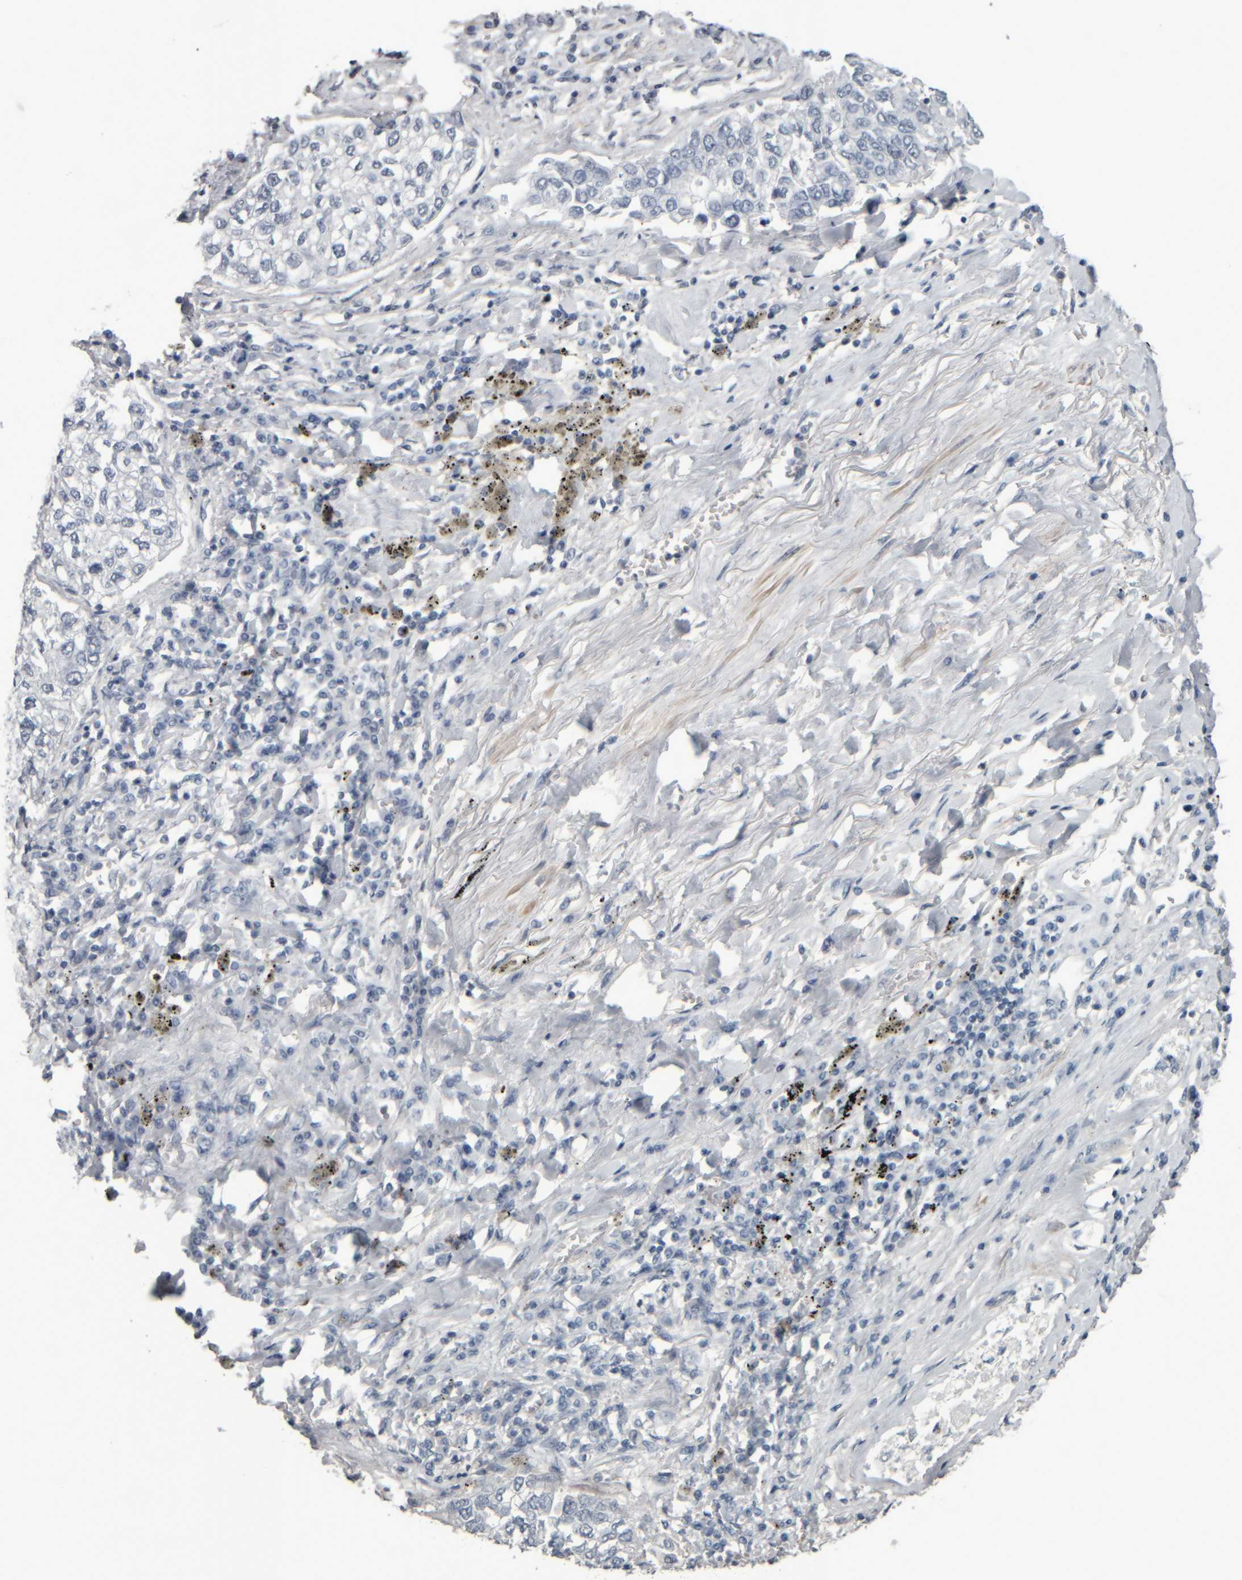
{"staining": {"intensity": "negative", "quantity": "none", "location": "none"}, "tissue": "lung cancer", "cell_type": "Tumor cells", "image_type": "cancer", "snomed": [{"axis": "morphology", "description": "Inflammation, NOS"}, {"axis": "morphology", "description": "Adenocarcinoma, NOS"}, {"axis": "topography", "description": "Lung"}], "caption": "Tumor cells show no significant expression in lung adenocarcinoma.", "gene": "CAVIN4", "patient": {"sex": "male", "age": 63}}